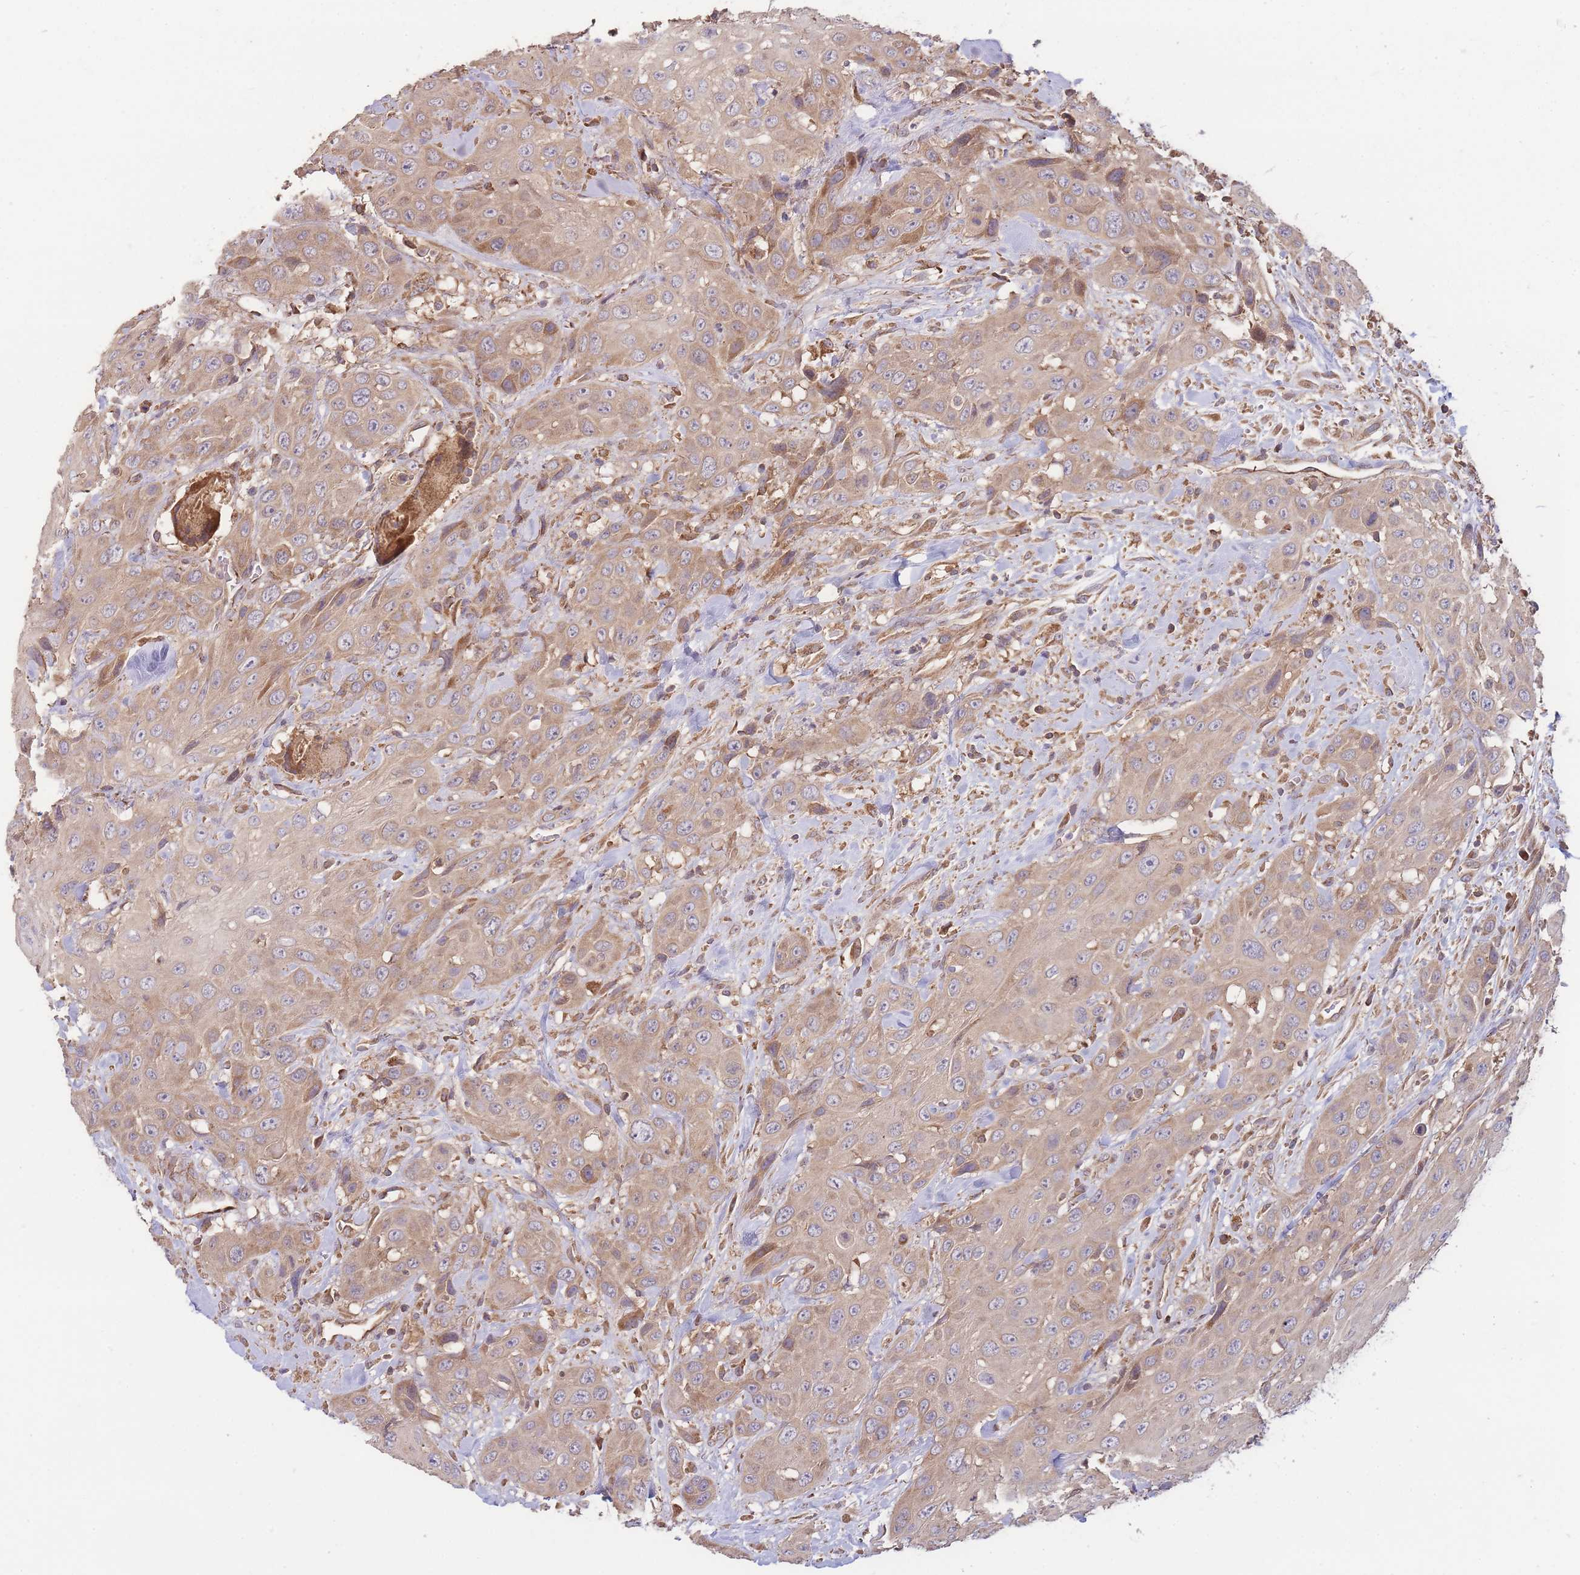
{"staining": {"intensity": "weak", "quantity": ">75%", "location": "cytoplasmic/membranous"}, "tissue": "head and neck cancer", "cell_type": "Tumor cells", "image_type": "cancer", "snomed": [{"axis": "morphology", "description": "Squamous cell carcinoma, NOS"}, {"axis": "topography", "description": "Head-Neck"}], "caption": "Protein expression analysis of human head and neck cancer reveals weak cytoplasmic/membranous expression in about >75% of tumor cells. The protein is stained brown, and the nuclei are stained in blue (DAB (3,3'-diaminobenzidine) IHC with brightfield microscopy, high magnification).", "gene": "EEF1AKMT1", "patient": {"sex": "male", "age": 81}}